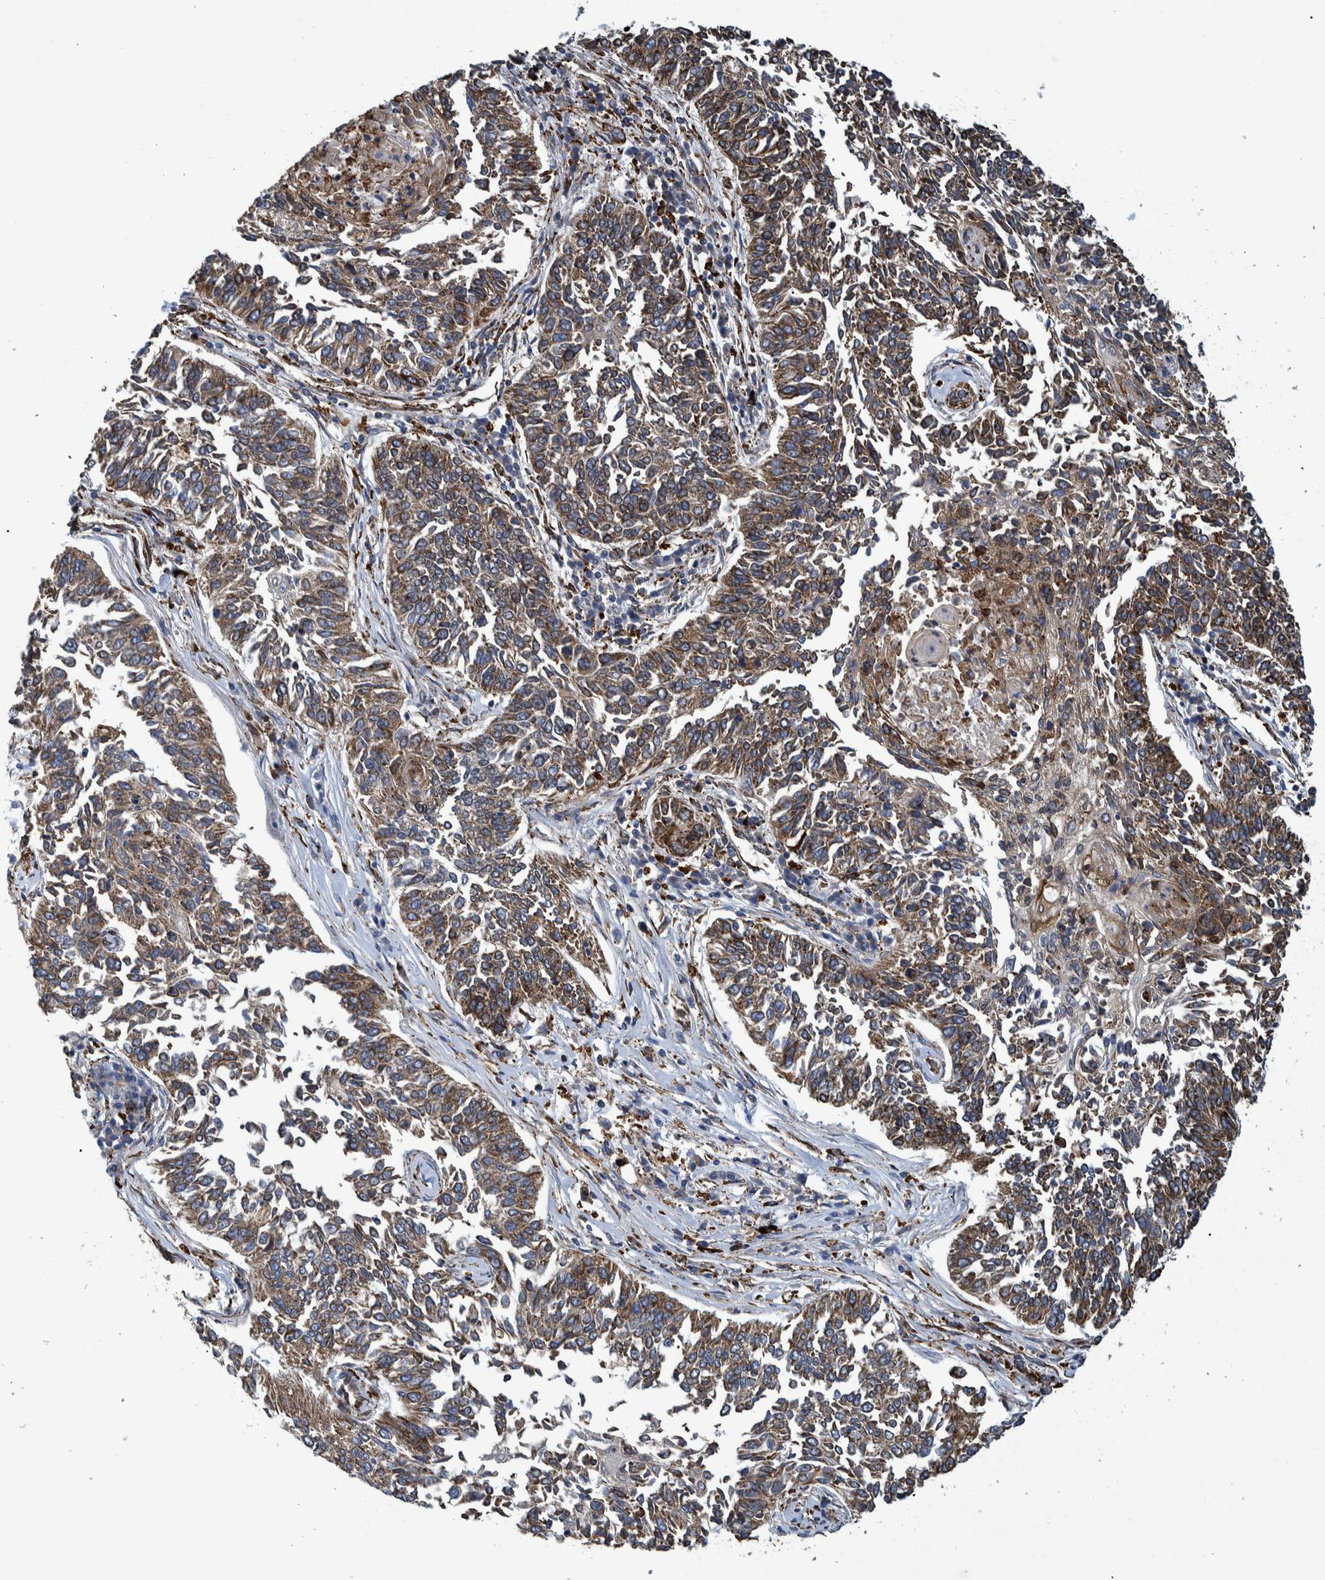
{"staining": {"intensity": "moderate", "quantity": ">75%", "location": "cytoplasmic/membranous"}, "tissue": "lung cancer", "cell_type": "Tumor cells", "image_type": "cancer", "snomed": [{"axis": "morphology", "description": "Normal tissue, NOS"}, {"axis": "morphology", "description": "Squamous cell carcinoma, NOS"}, {"axis": "topography", "description": "Cartilage tissue"}, {"axis": "topography", "description": "Bronchus"}, {"axis": "topography", "description": "Lung"}], "caption": "Squamous cell carcinoma (lung) stained with IHC displays moderate cytoplasmic/membranous expression in about >75% of tumor cells. The staining was performed using DAB to visualize the protein expression in brown, while the nuclei were stained in blue with hematoxylin (Magnification: 20x).", "gene": "SPAG5", "patient": {"sex": "female", "age": 49}}